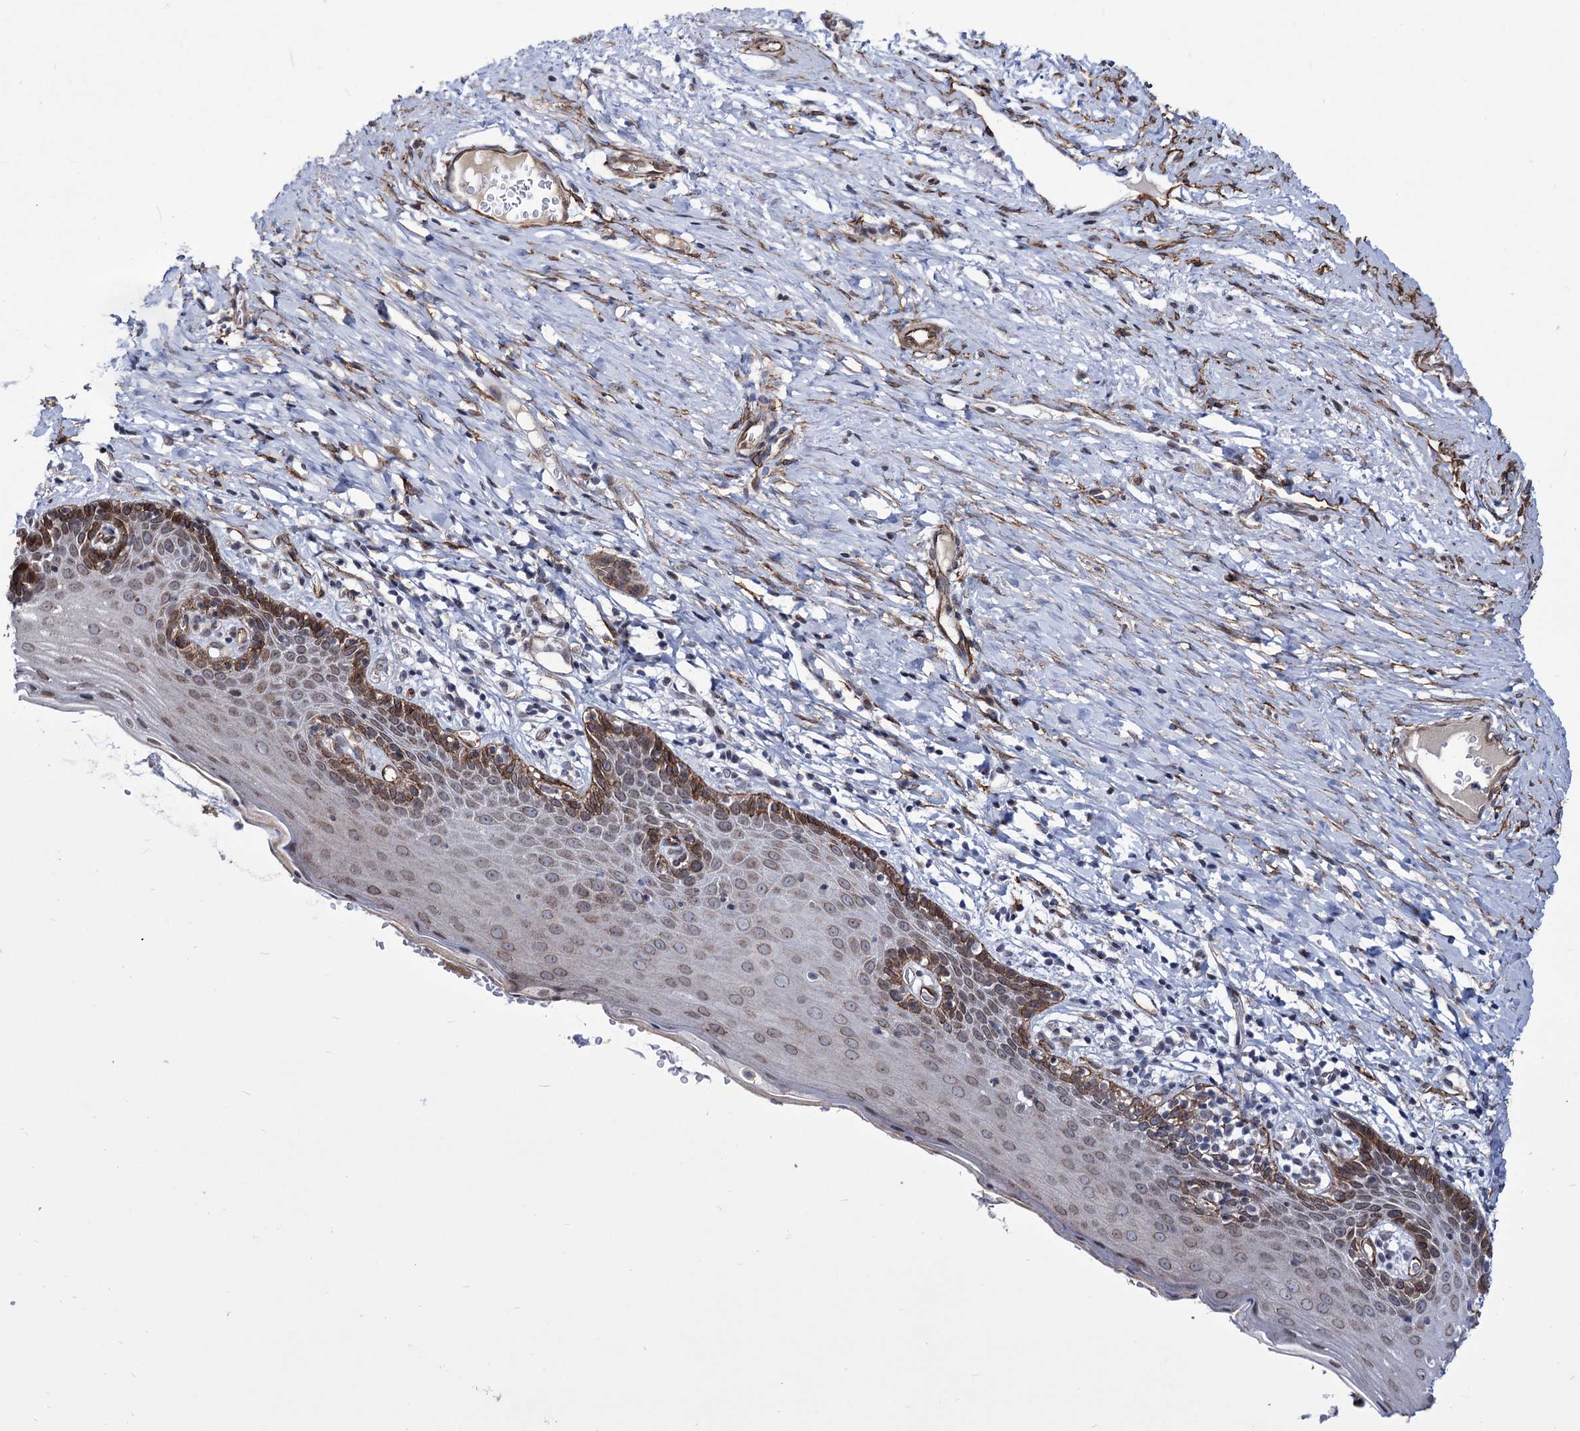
{"staining": {"intensity": "negative", "quantity": "none", "location": "none"}, "tissue": "cervix", "cell_type": "Glandular cells", "image_type": "normal", "snomed": [{"axis": "morphology", "description": "Normal tissue, NOS"}, {"axis": "topography", "description": "Cervix"}], "caption": "Glandular cells are negative for brown protein staining in normal cervix. The staining is performed using DAB (3,3'-diaminobenzidine) brown chromogen with nuclei counter-stained in using hematoxylin.", "gene": "ZC3H12C", "patient": {"sex": "female", "age": 42}}